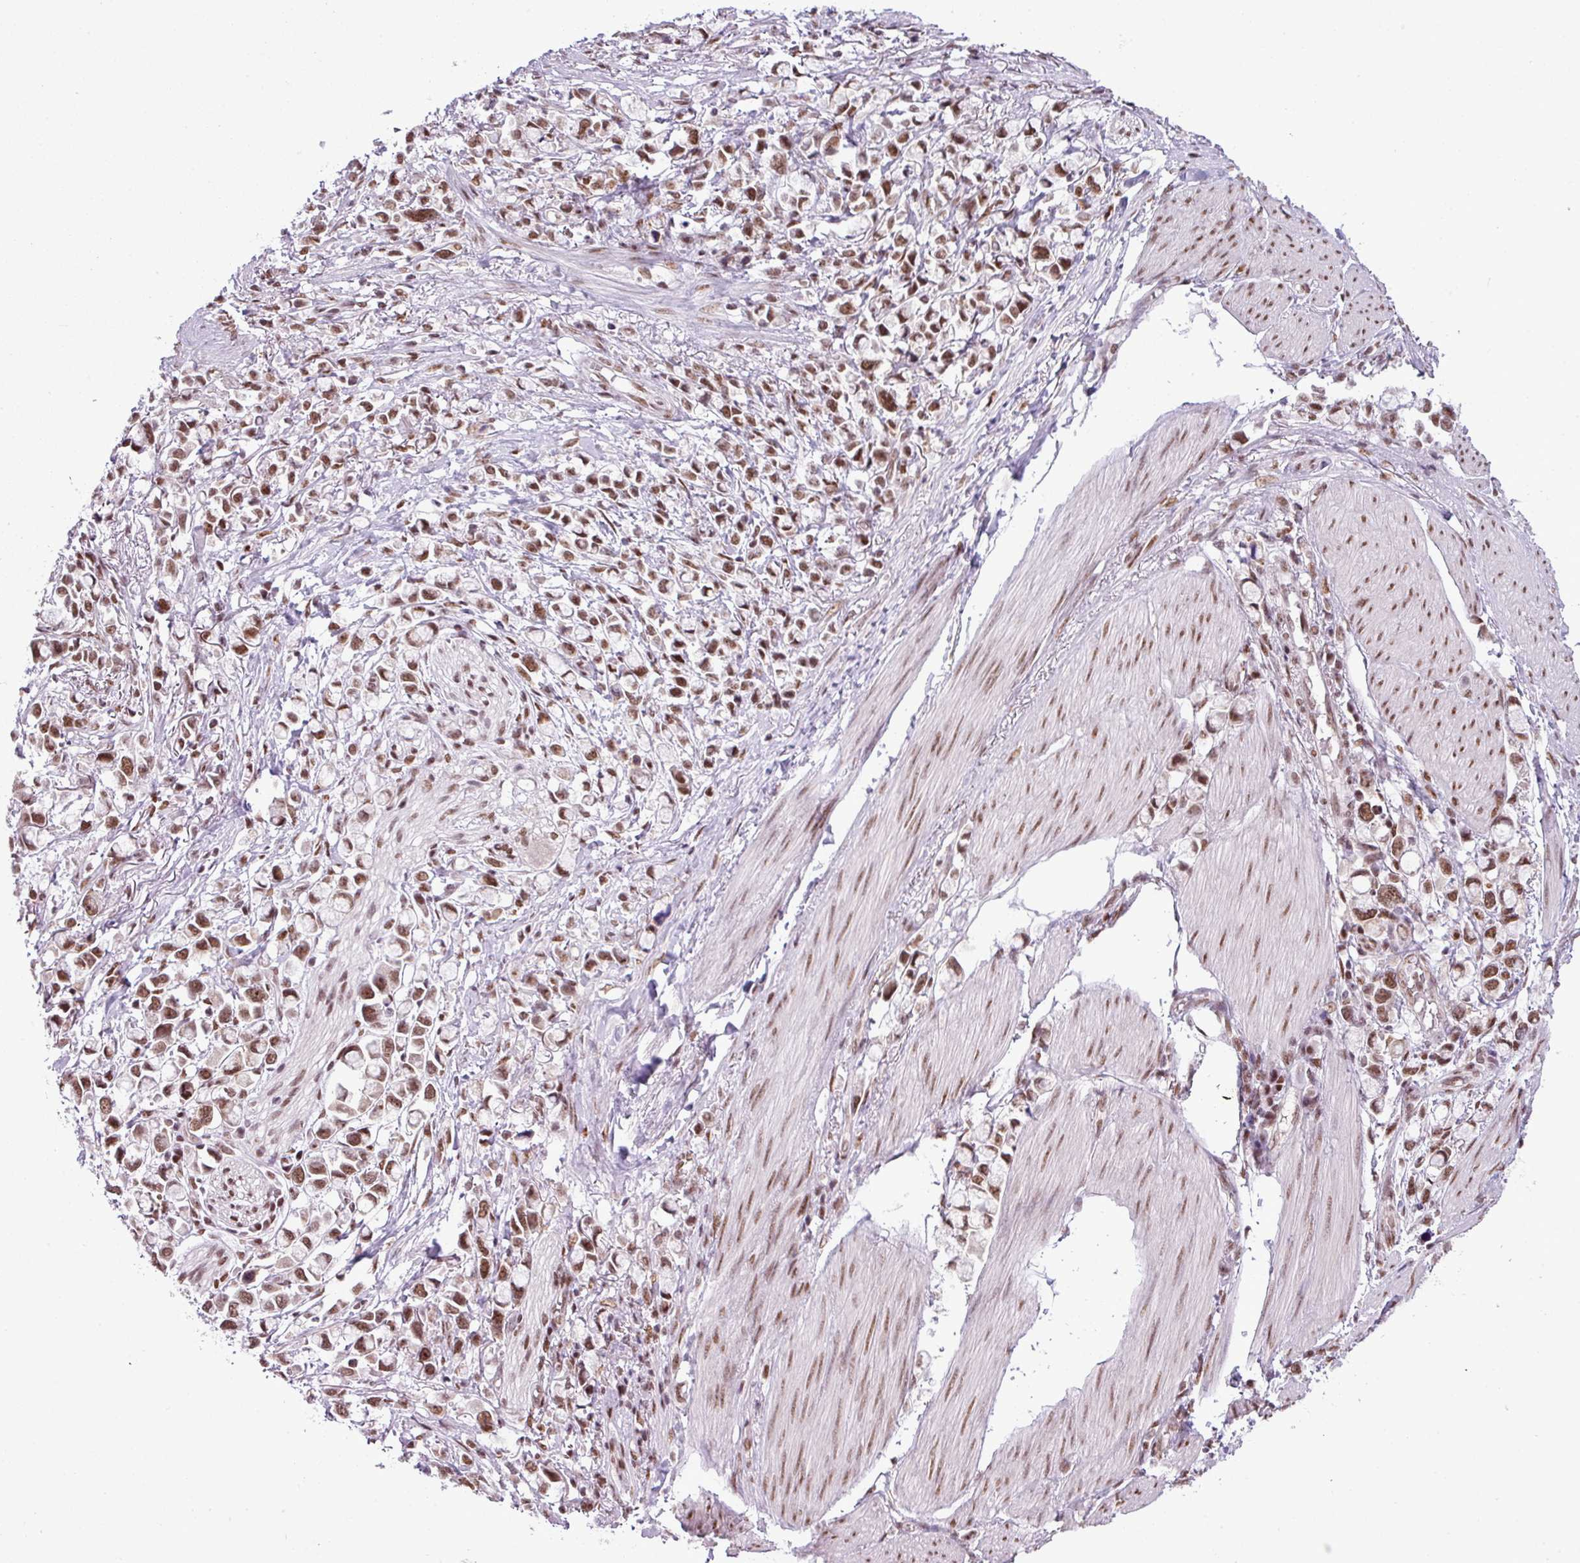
{"staining": {"intensity": "moderate", "quantity": ">75%", "location": "nuclear"}, "tissue": "stomach cancer", "cell_type": "Tumor cells", "image_type": "cancer", "snomed": [{"axis": "morphology", "description": "Adenocarcinoma, NOS"}, {"axis": "topography", "description": "Stomach"}], "caption": "The immunohistochemical stain labels moderate nuclear expression in tumor cells of stomach cancer tissue.", "gene": "ARL6IP4", "patient": {"sex": "female", "age": 81}}